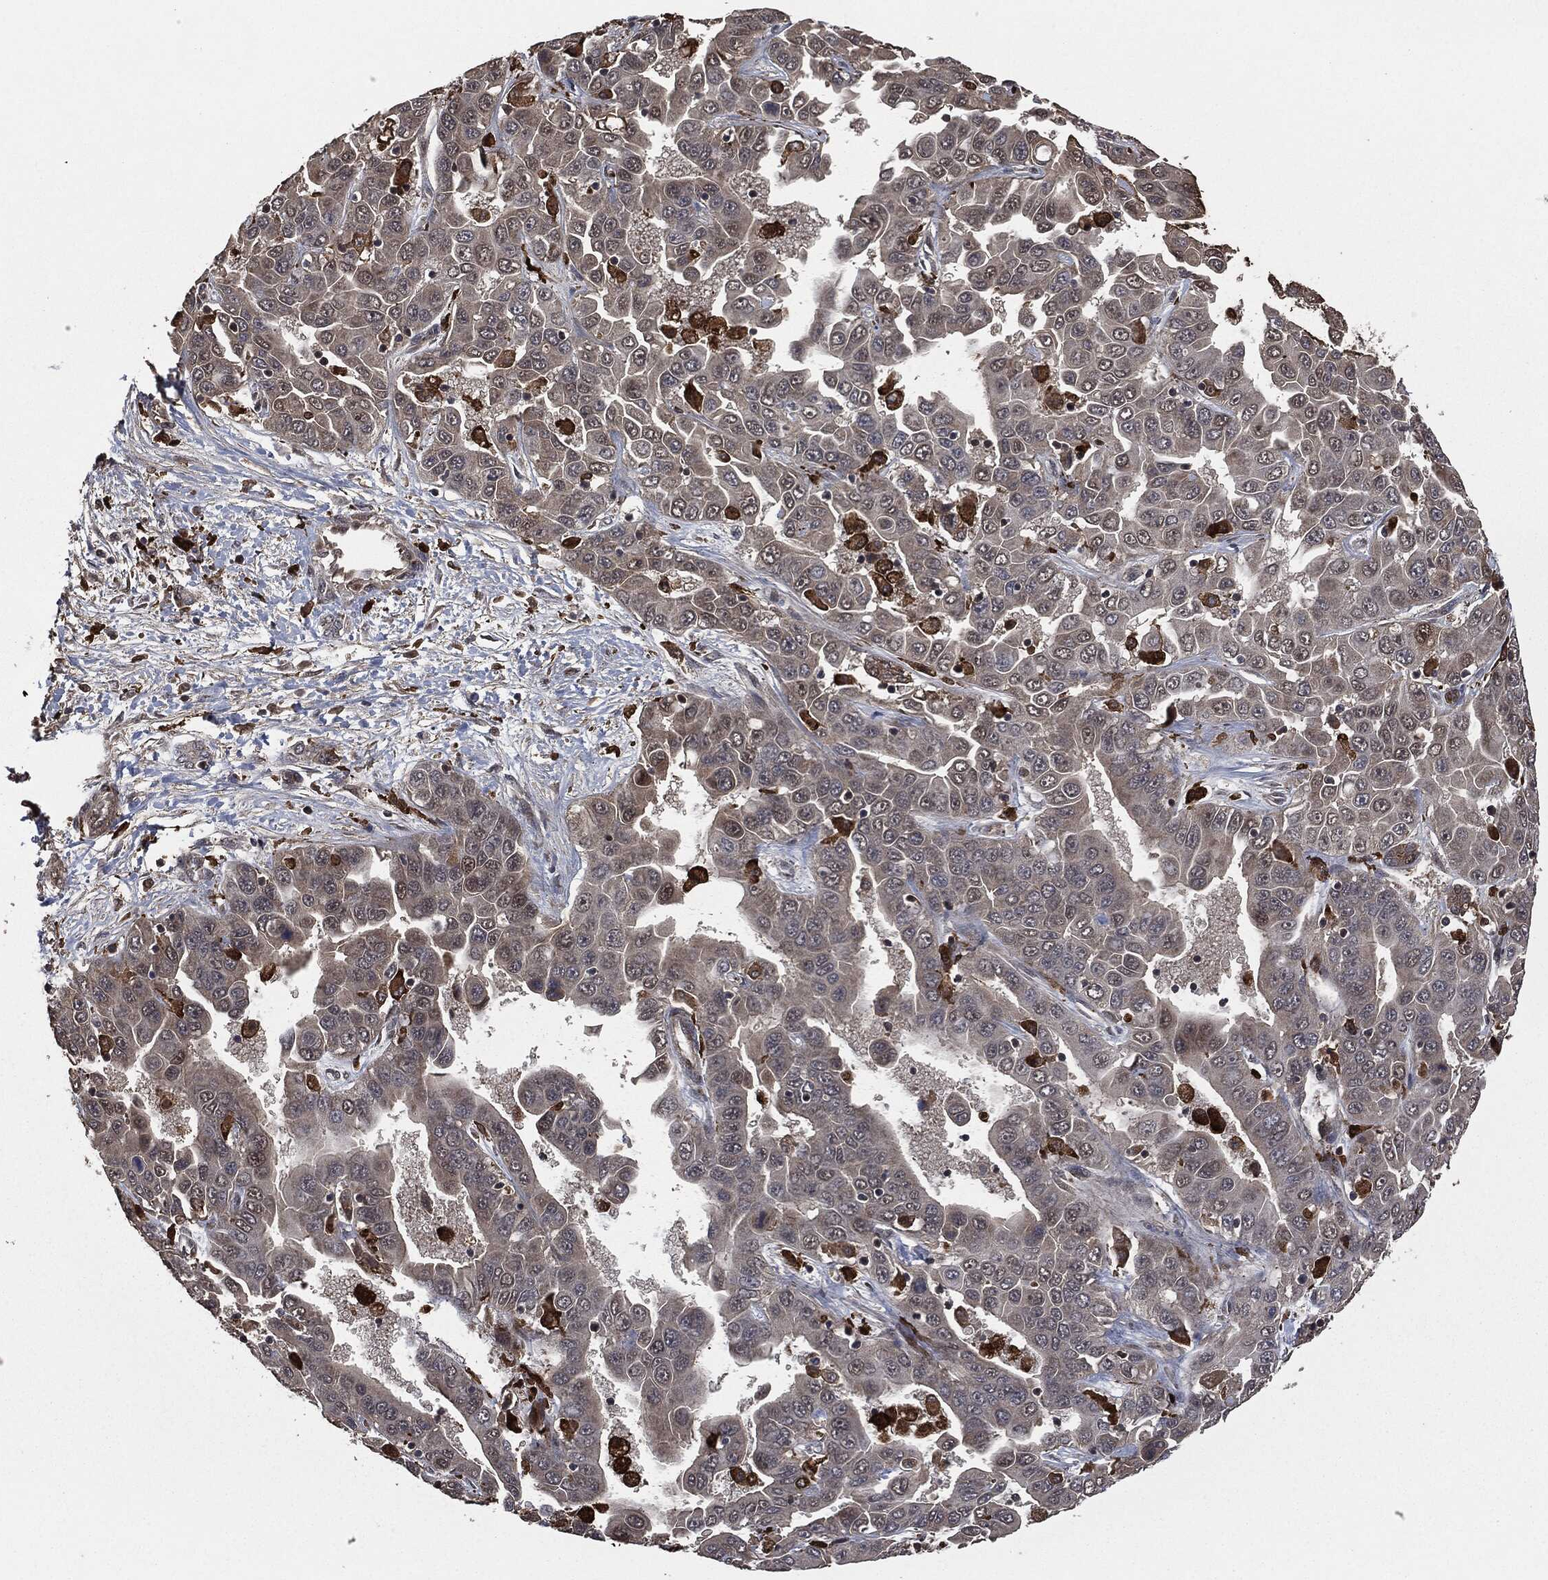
{"staining": {"intensity": "negative", "quantity": "none", "location": "none"}, "tissue": "liver cancer", "cell_type": "Tumor cells", "image_type": "cancer", "snomed": [{"axis": "morphology", "description": "Cholangiocarcinoma"}, {"axis": "topography", "description": "Liver"}], "caption": "Tumor cells are negative for protein expression in human cholangiocarcinoma (liver).", "gene": "CRABP2", "patient": {"sex": "female", "age": 52}}